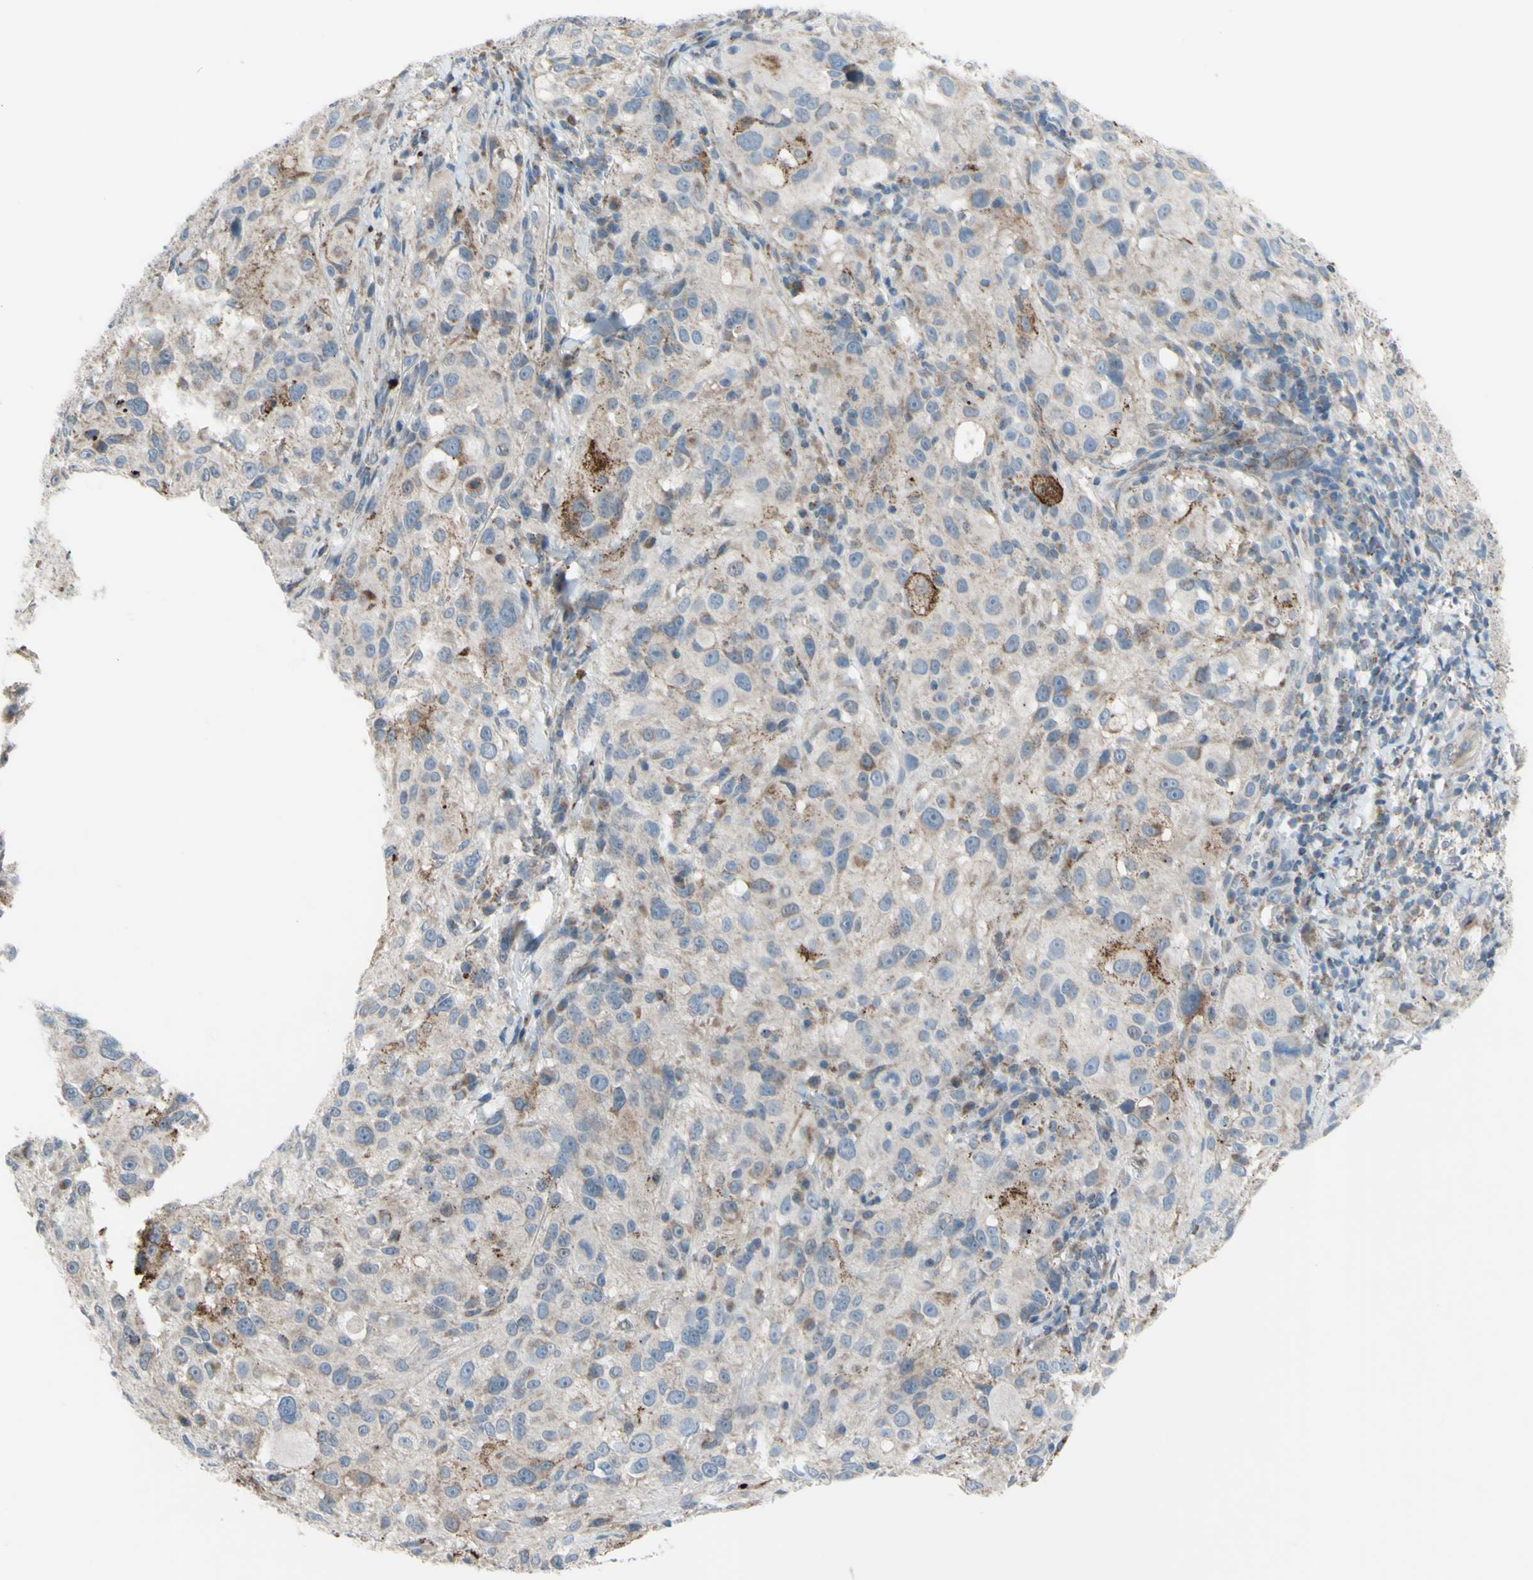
{"staining": {"intensity": "weak", "quantity": "25%-75%", "location": "cytoplasmic/membranous"}, "tissue": "melanoma", "cell_type": "Tumor cells", "image_type": "cancer", "snomed": [{"axis": "morphology", "description": "Necrosis, NOS"}, {"axis": "morphology", "description": "Malignant melanoma, NOS"}, {"axis": "topography", "description": "Skin"}], "caption": "This is an image of immunohistochemistry (IHC) staining of melanoma, which shows weak staining in the cytoplasmic/membranous of tumor cells.", "gene": "GLT8D1", "patient": {"sex": "female", "age": 87}}